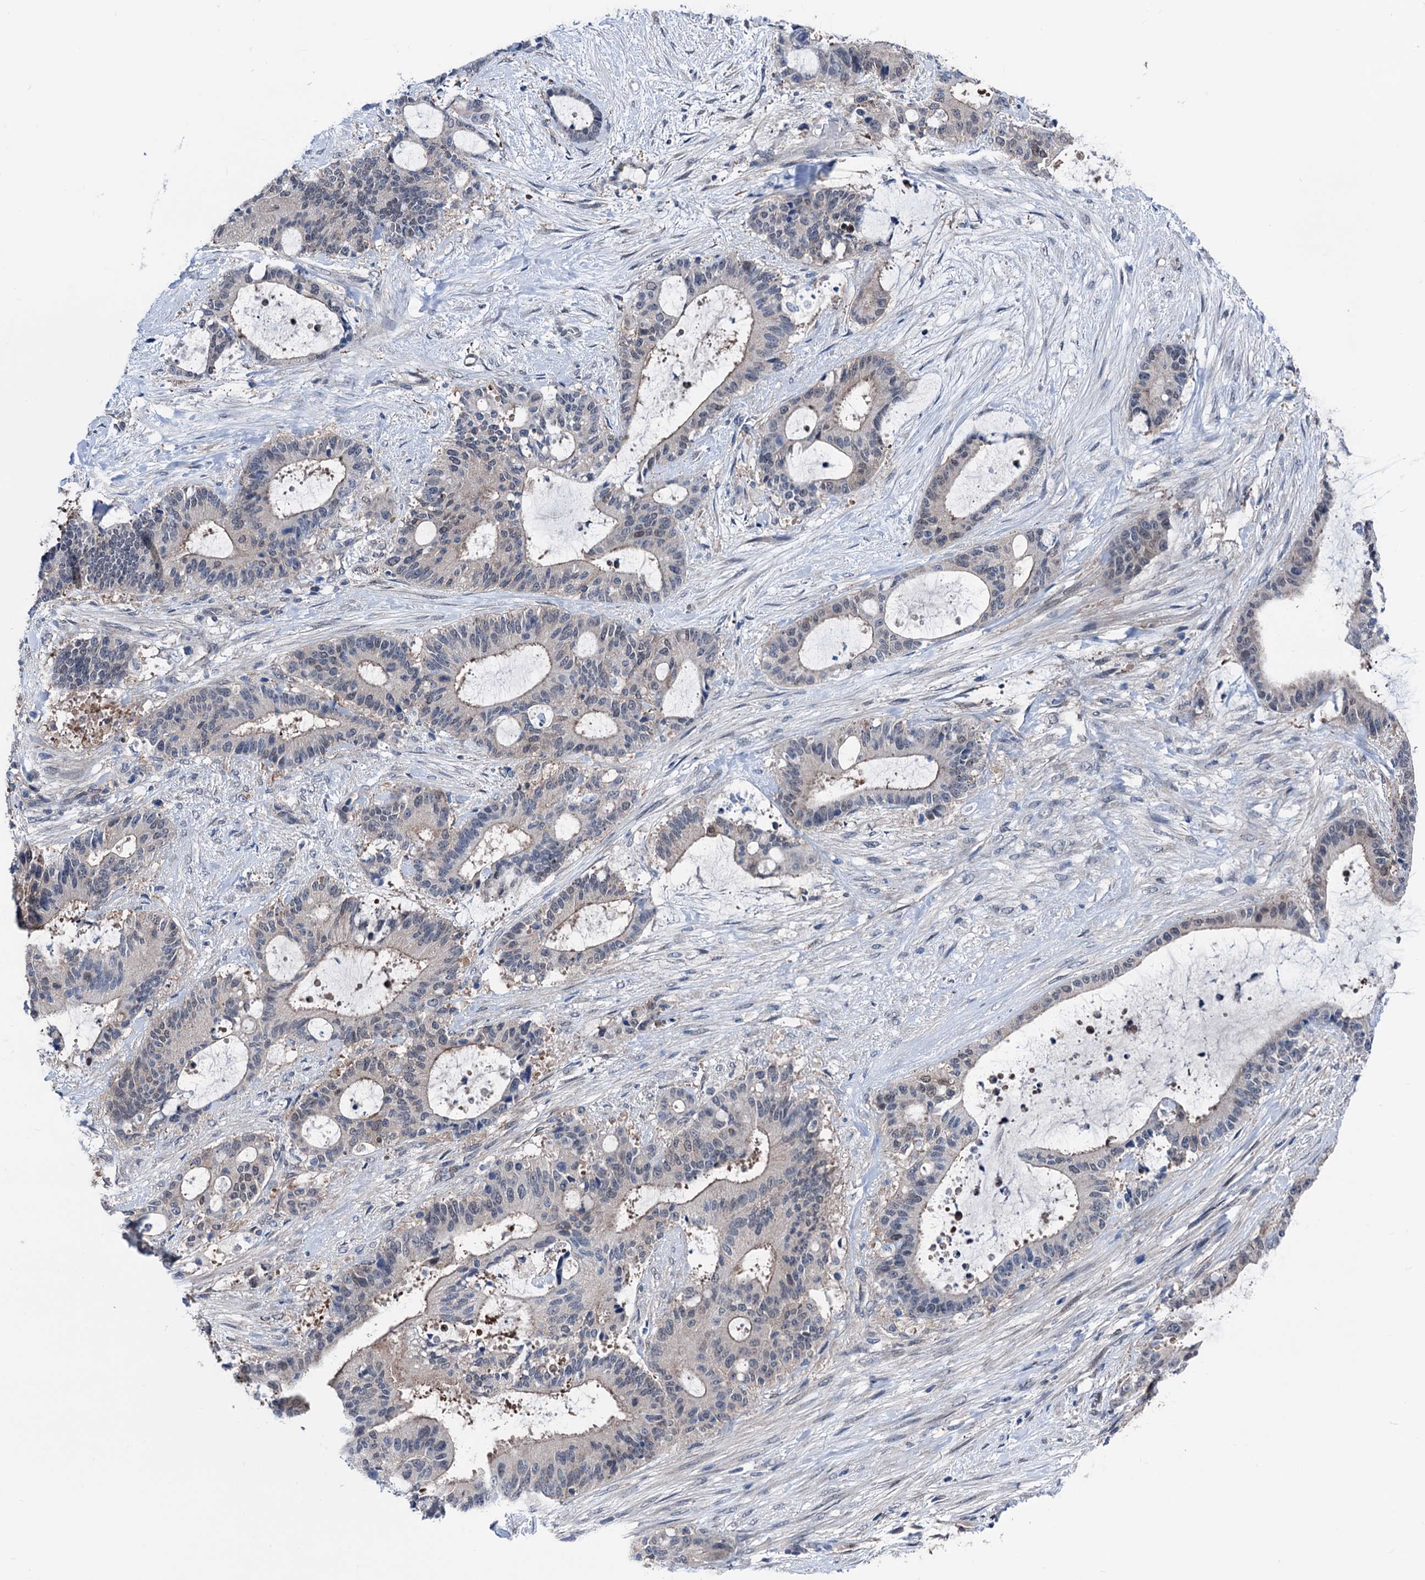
{"staining": {"intensity": "weak", "quantity": ">75%", "location": "cytoplasmic/membranous"}, "tissue": "liver cancer", "cell_type": "Tumor cells", "image_type": "cancer", "snomed": [{"axis": "morphology", "description": "Normal tissue, NOS"}, {"axis": "morphology", "description": "Cholangiocarcinoma"}, {"axis": "topography", "description": "Liver"}, {"axis": "topography", "description": "Peripheral nerve tissue"}], "caption": "DAB (3,3'-diaminobenzidine) immunohistochemical staining of human liver cholangiocarcinoma reveals weak cytoplasmic/membranous protein expression in approximately >75% of tumor cells.", "gene": "GLO1", "patient": {"sex": "female", "age": 73}}